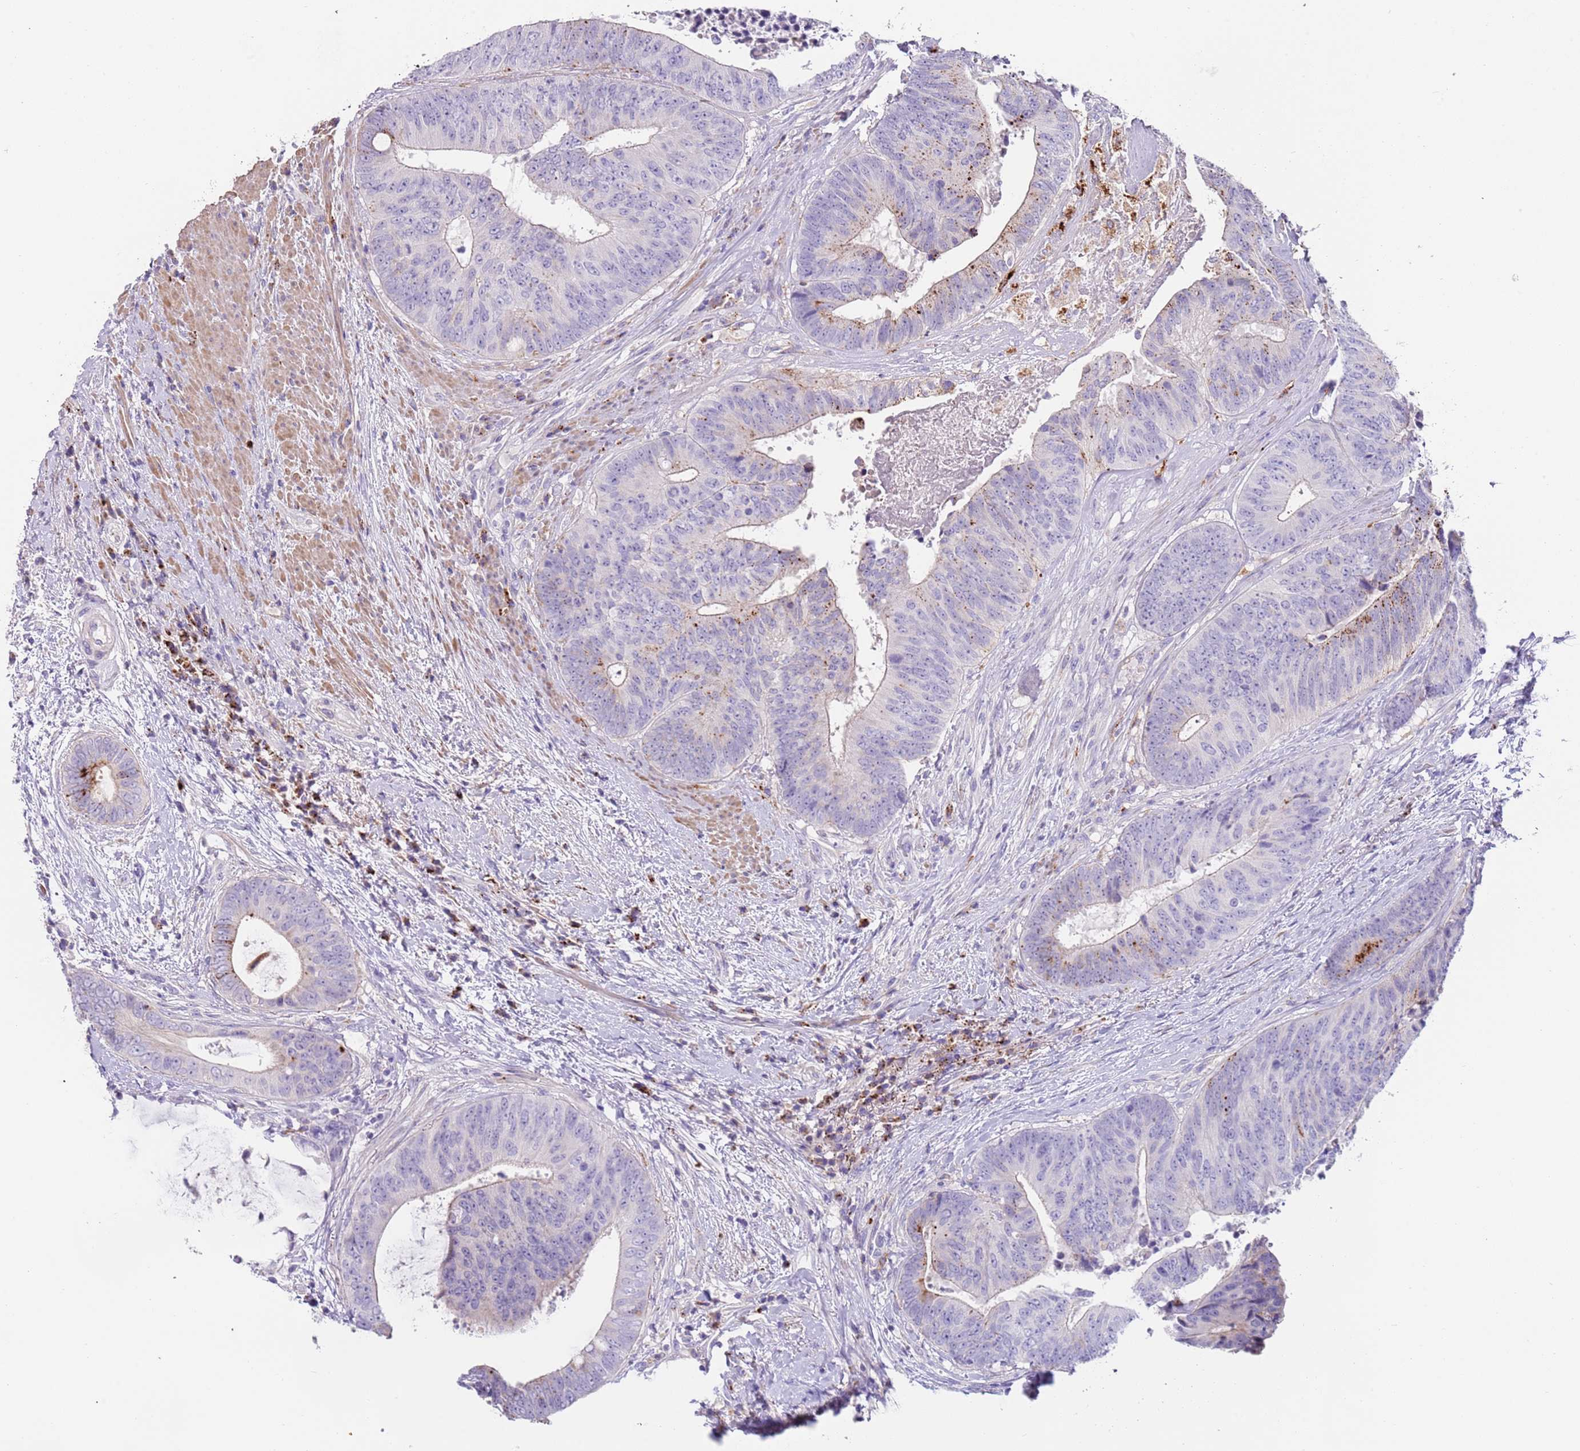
{"staining": {"intensity": "weak", "quantity": "<25%", "location": "cytoplasmic/membranous"}, "tissue": "colorectal cancer", "cell_type": "Tumor cells", "image_type": "cancer", "snomed": [{"axis": "morphology", "description": "Adenocarcinoma, NOS"}, {"axis": "topography", "description": "Rectum"}], "caption": "This is an immunohistochemistry (IHC) histopathology image of colorectal cancer. There is no staining in tumor cells.", "gene": "LRRN3", "patient": {"sex": "male", "age": 72}}